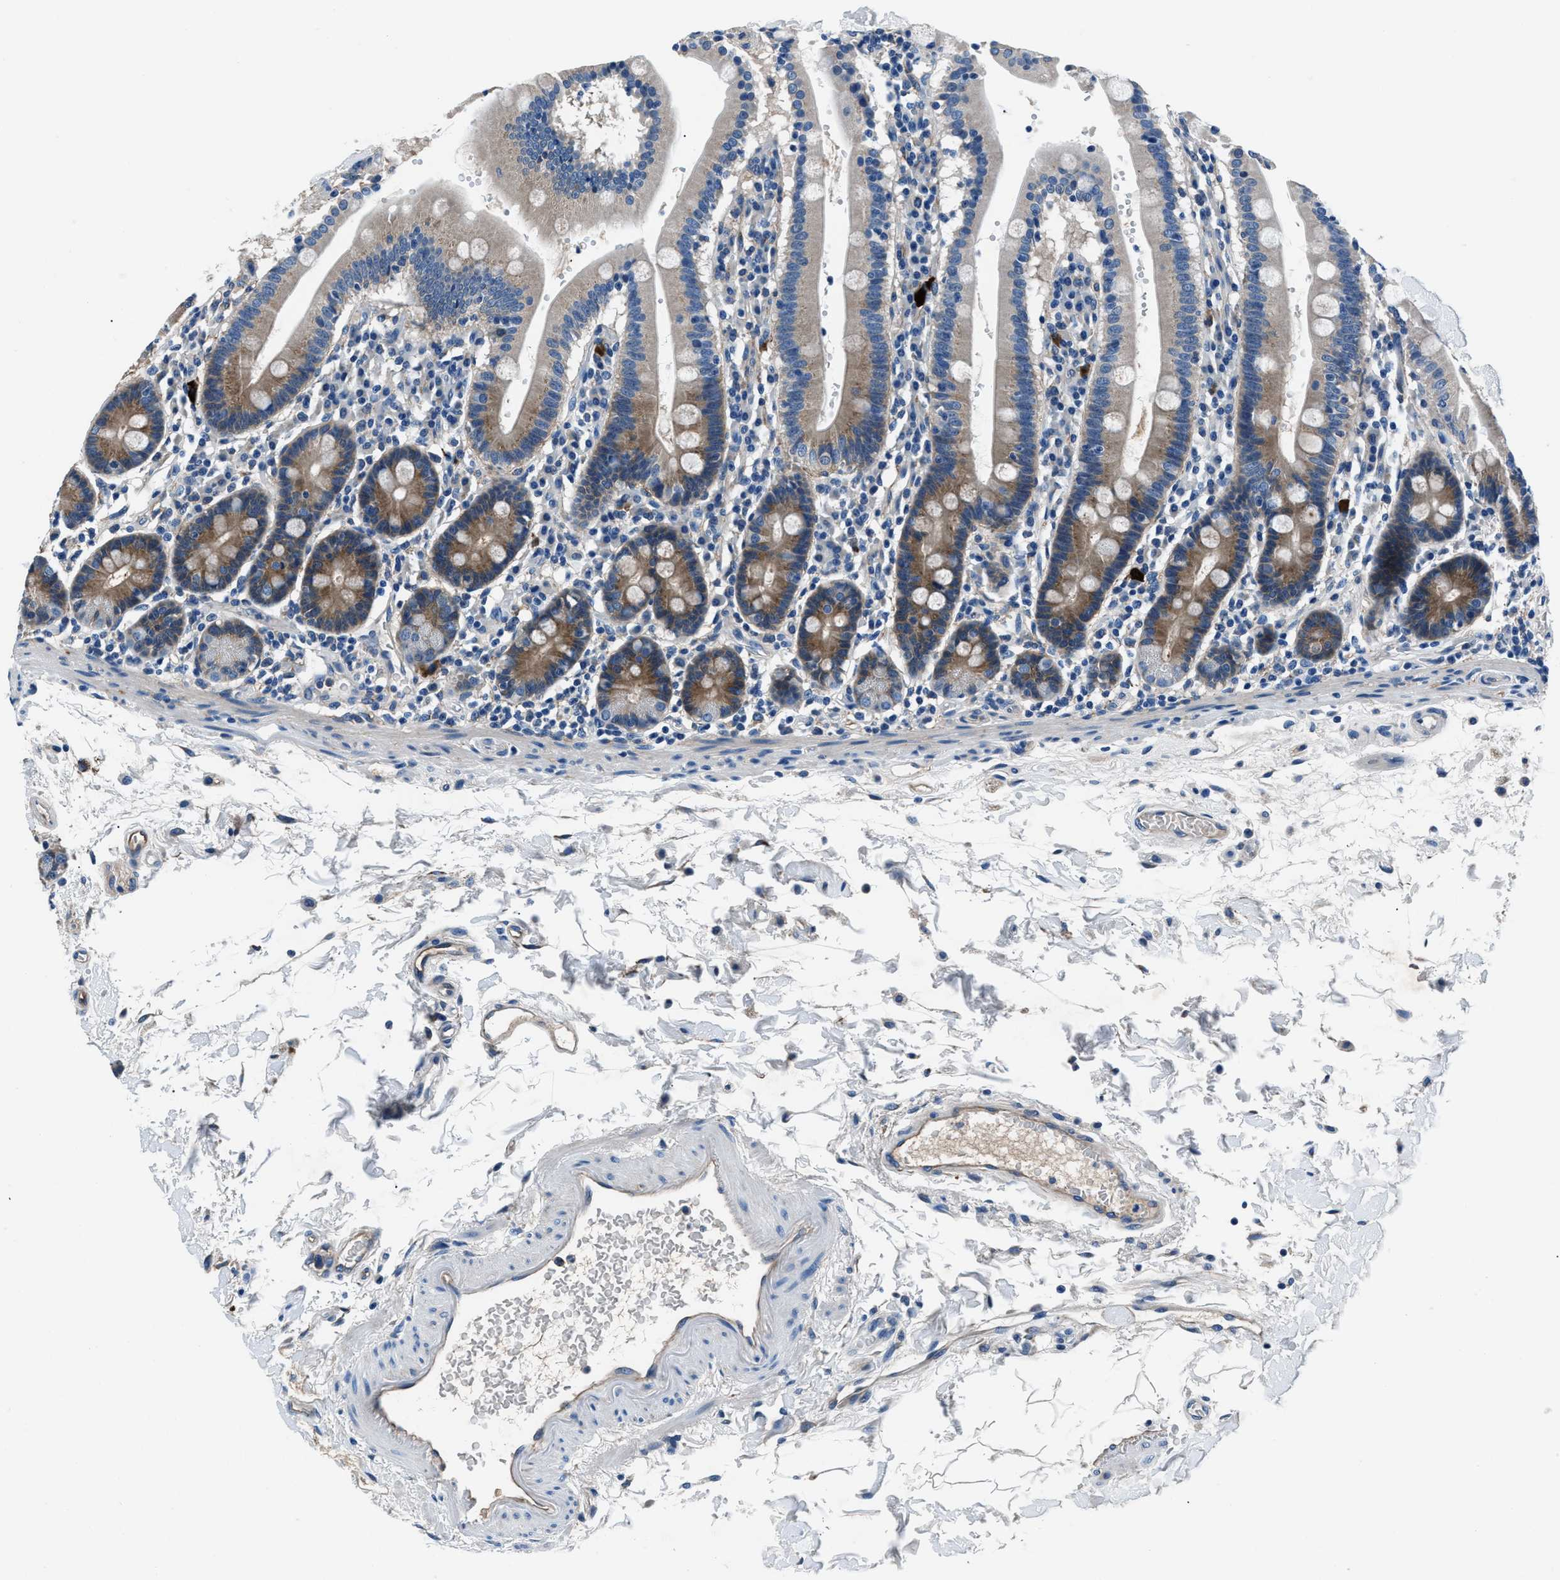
{"staining": {"intensity": "moderate", "quantity": "25%-75%", "location": "cytoplasmic/membranous"}, "tissue": "duodenum", "cell_type": "Glandular cells", "image_type": "normal", "snomed": [{"axis": "morphology", "description": "Normal tissue, NOS"}, {"axis": "topography", "description": "Small intestine, NOS"}], "caption": "Immunohistochemical staining of normal duodenum shows 25%-75% levels of moderate cytoplasmic/membranous protein staining in approximately 25%-75% of glandular cells.", "gene": "PRTFDC1", "patient": {"sex": "female", "age": 71}}